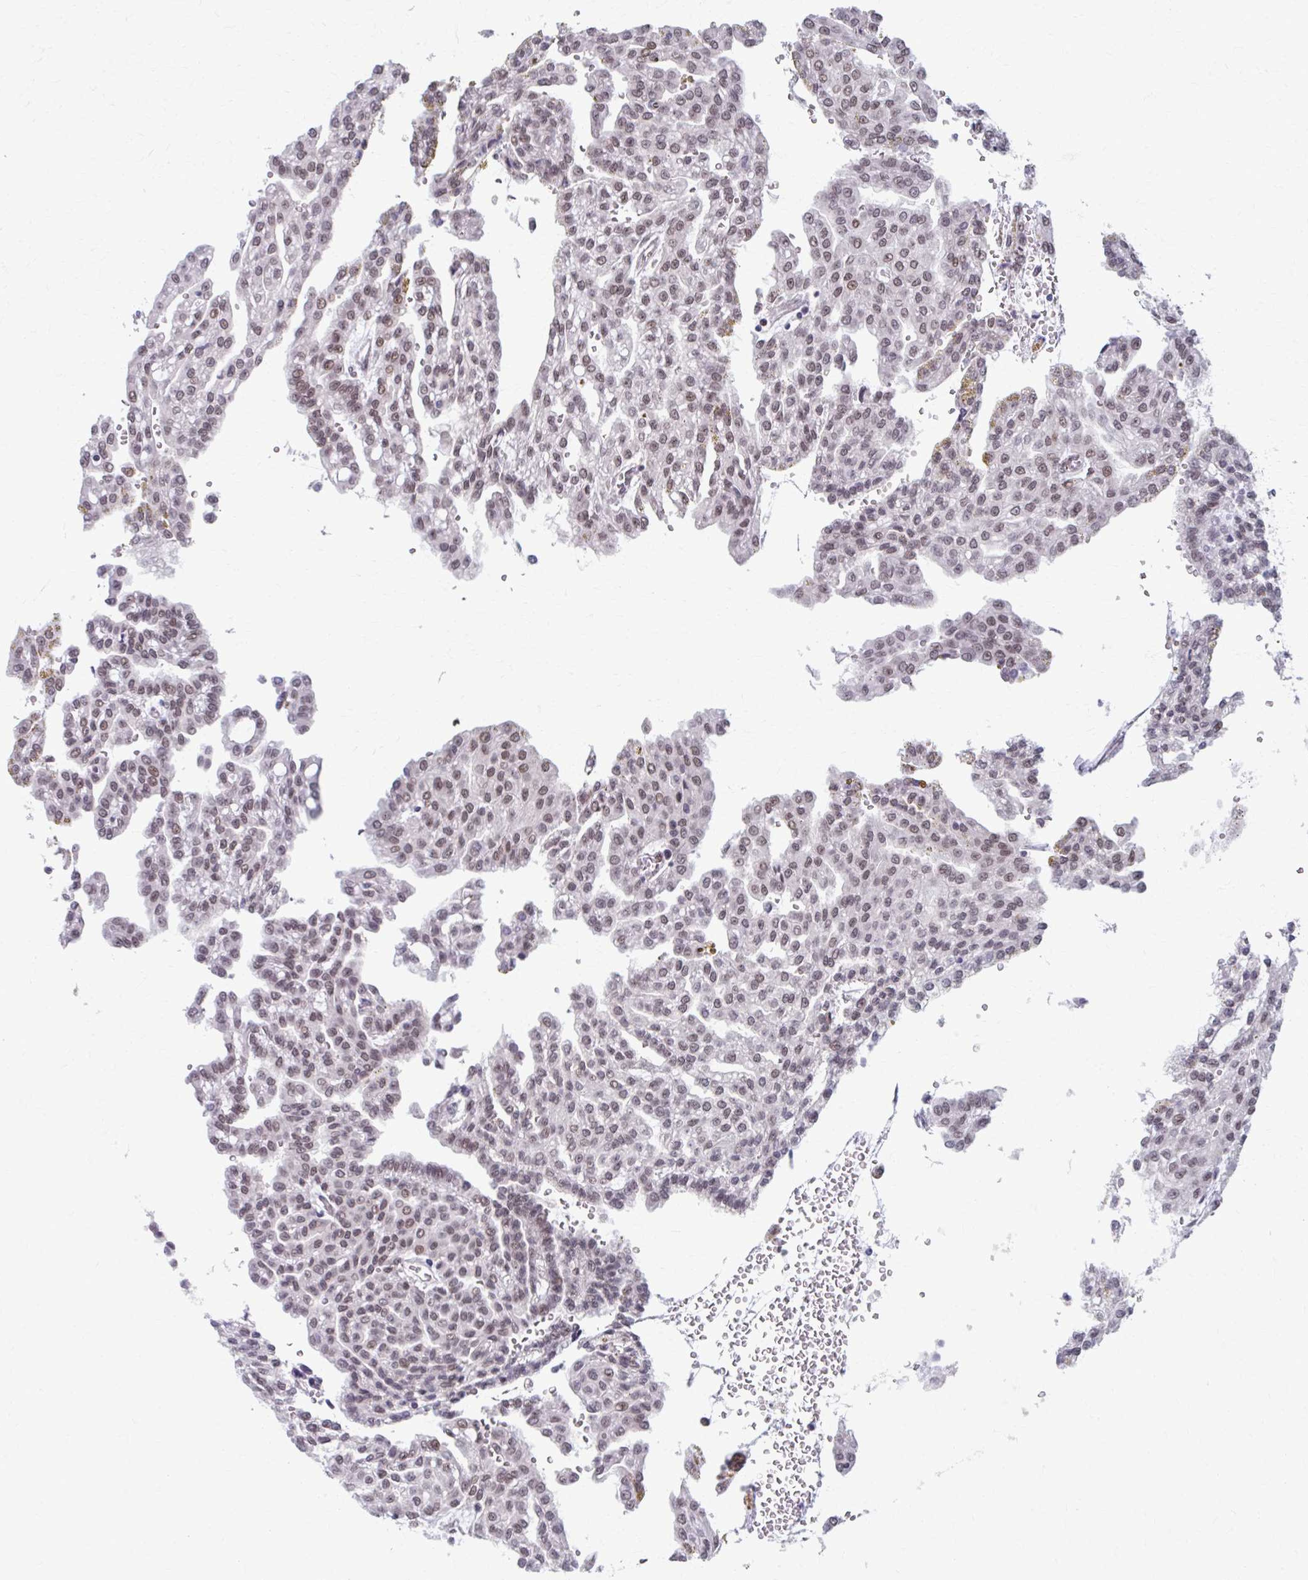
{"staining": {"intensity": "weak", "quantity": ">75%", "location": "nuclear"}, "tissue": "renal cancer", "cell_type": "Tumor cells", "image_type": "cancer", "snomed": [{"axis": "morphology", "description": "Adenocarcinoma, NOS"}, {"axis": "topography", "description": "Kidney"}], "caption": "Immunohistochemistry of renal cancer demonstrates low levels of weak nuclear expression in about >75% of tumor cells.", "gene": "SETBP1", "patient": {"sex": "male", "age": 63}}